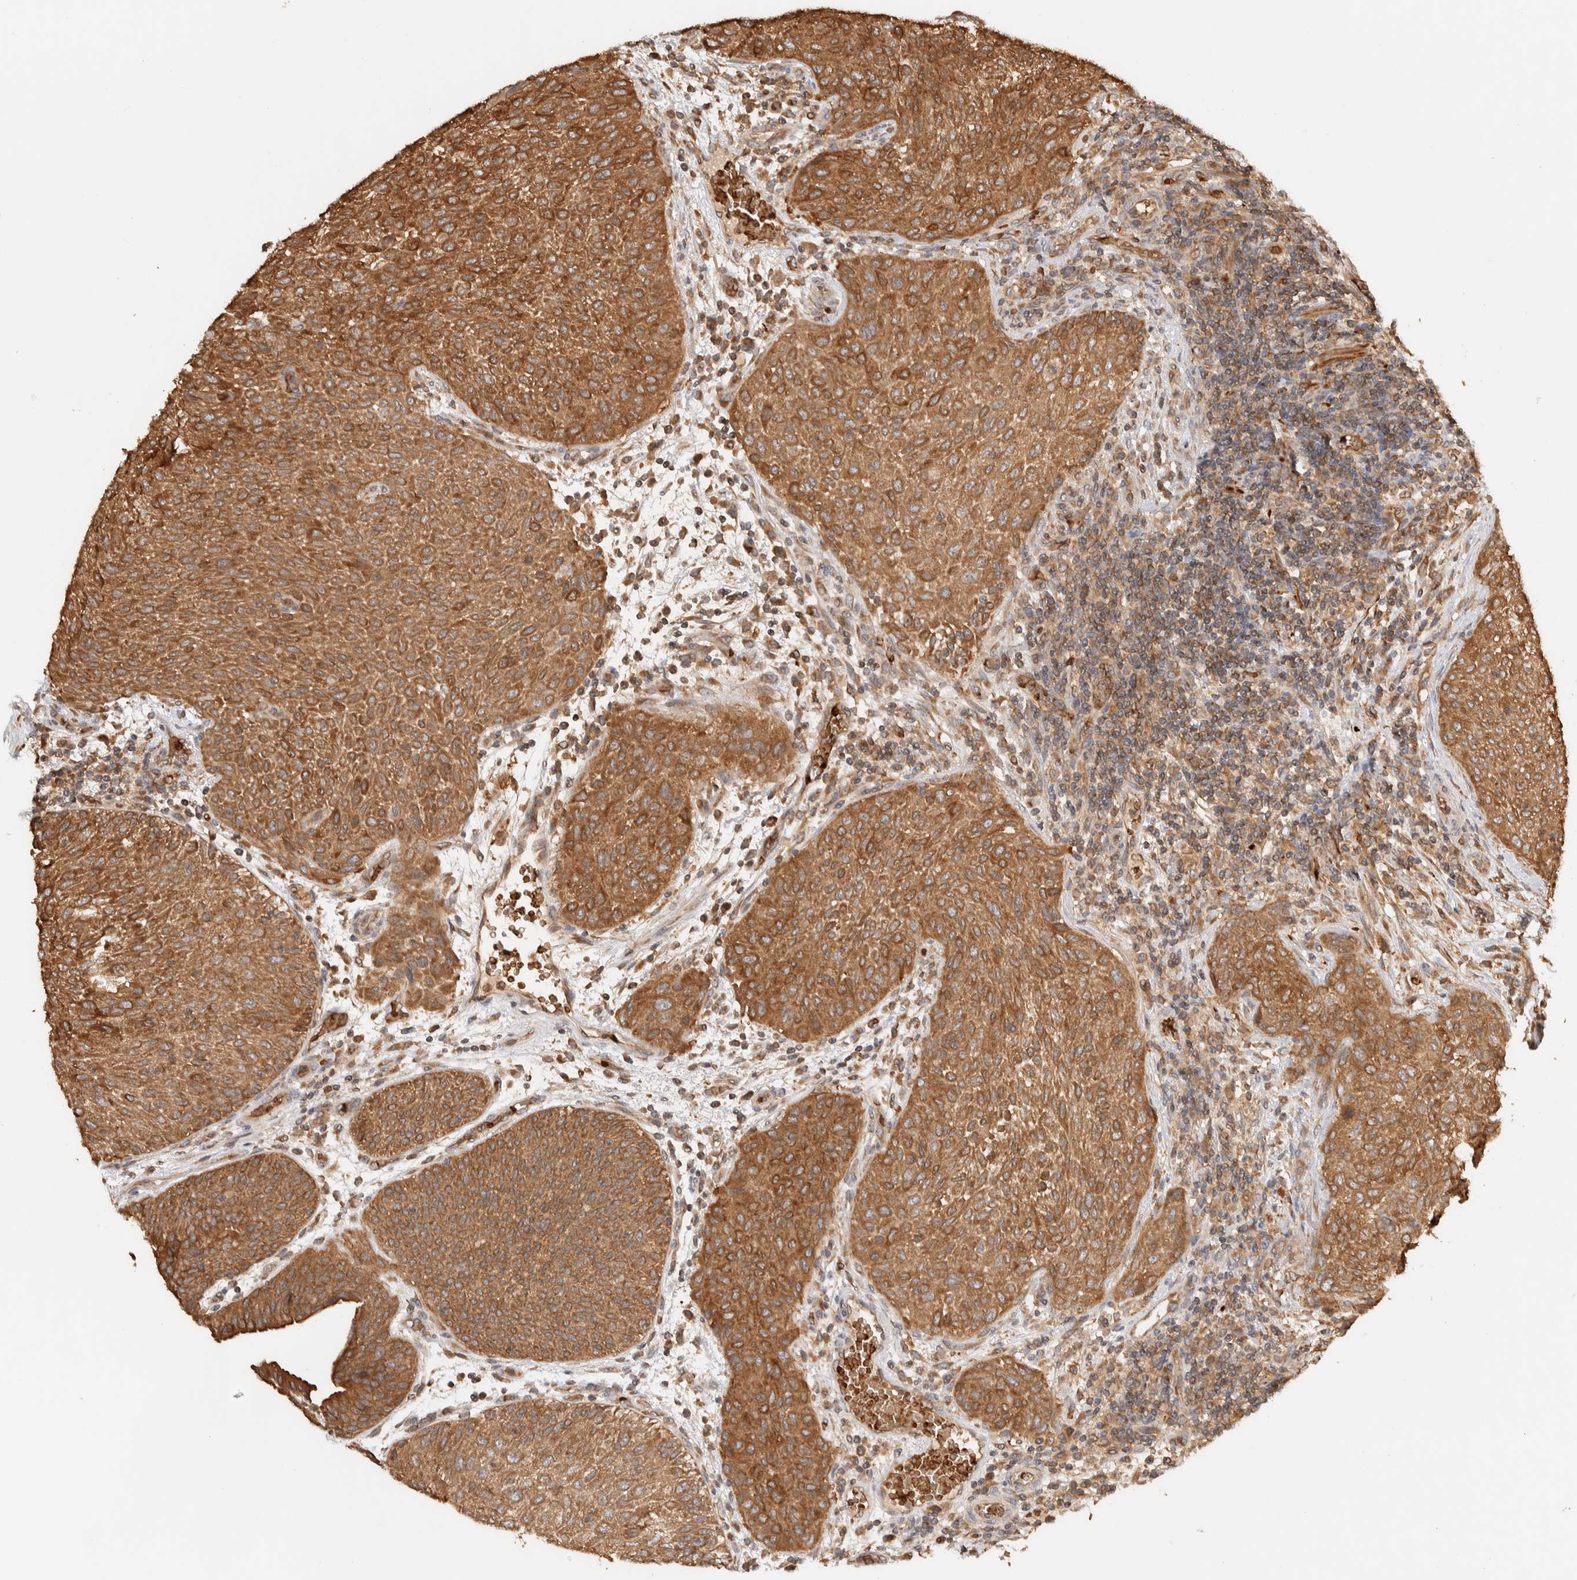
{"staining": {"intensity": "strong", "quantity": ">75%", "location": "cytoplasmic/membranous"}, "tissue": "urothelial cancer", "cell_type": "Tumor cells", "image_type": "cancer", "snomed": [{"axis": "morphology", "description": "Urothelial carcinoma, Low grade"}, {"axis": "morphology", "description": "Urothelial carcinoma, High grade"}, {"axis": "topography", "description": "Urinary bladder"}], "caption": "High-grade urothelial carcinoma stained with DAB IHC exhibits high levels of strong cytoplasmic/membranous positivity in about >75% of tumor cells.", "gene": "TTI2", "patient": {"sex": "male", "age": 35}}